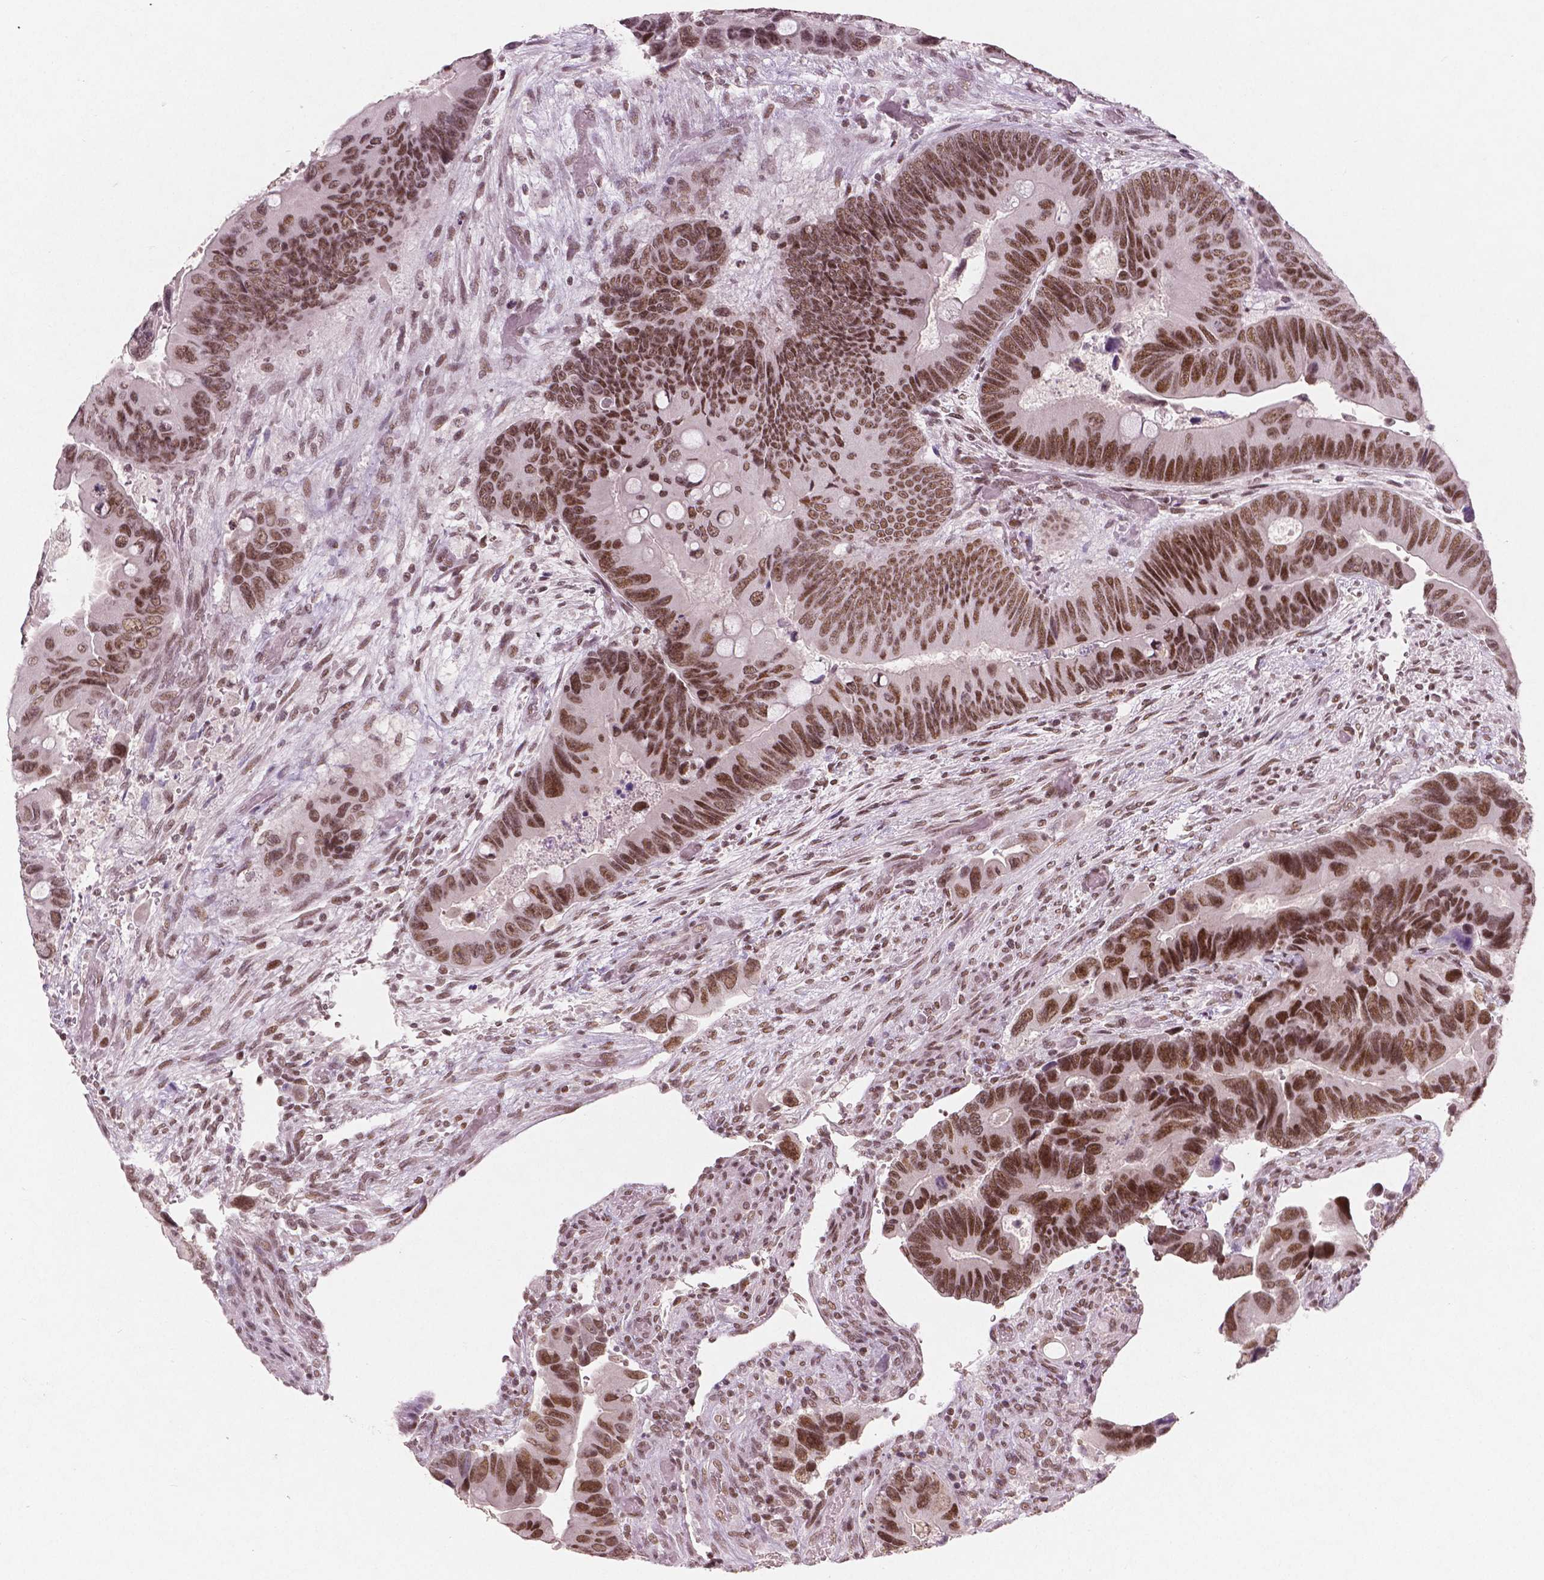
{"staining": {"intensity": "moderate", "quantity": ">75%", "location": "nuclear"}, "tissue": "colorectal cancer", "cell_type": "Tumor cells", "image_type": "cancer", "snomed": [{"axis": "morphology", "description": "Adenocarcinoma, NOS"}, {"axis": "topography", "description": "Rectum"}], "caption": "High-magnification brightfield microscopy of colorectal cancer stained with DAB (brown) and counterstained with hematoxylin (blue). tumor cells exhibit moderate nuclear expression is identified in about>75% of cells.", "gene": "BRD4", "patient": {"sex": "male", "age": 63}}